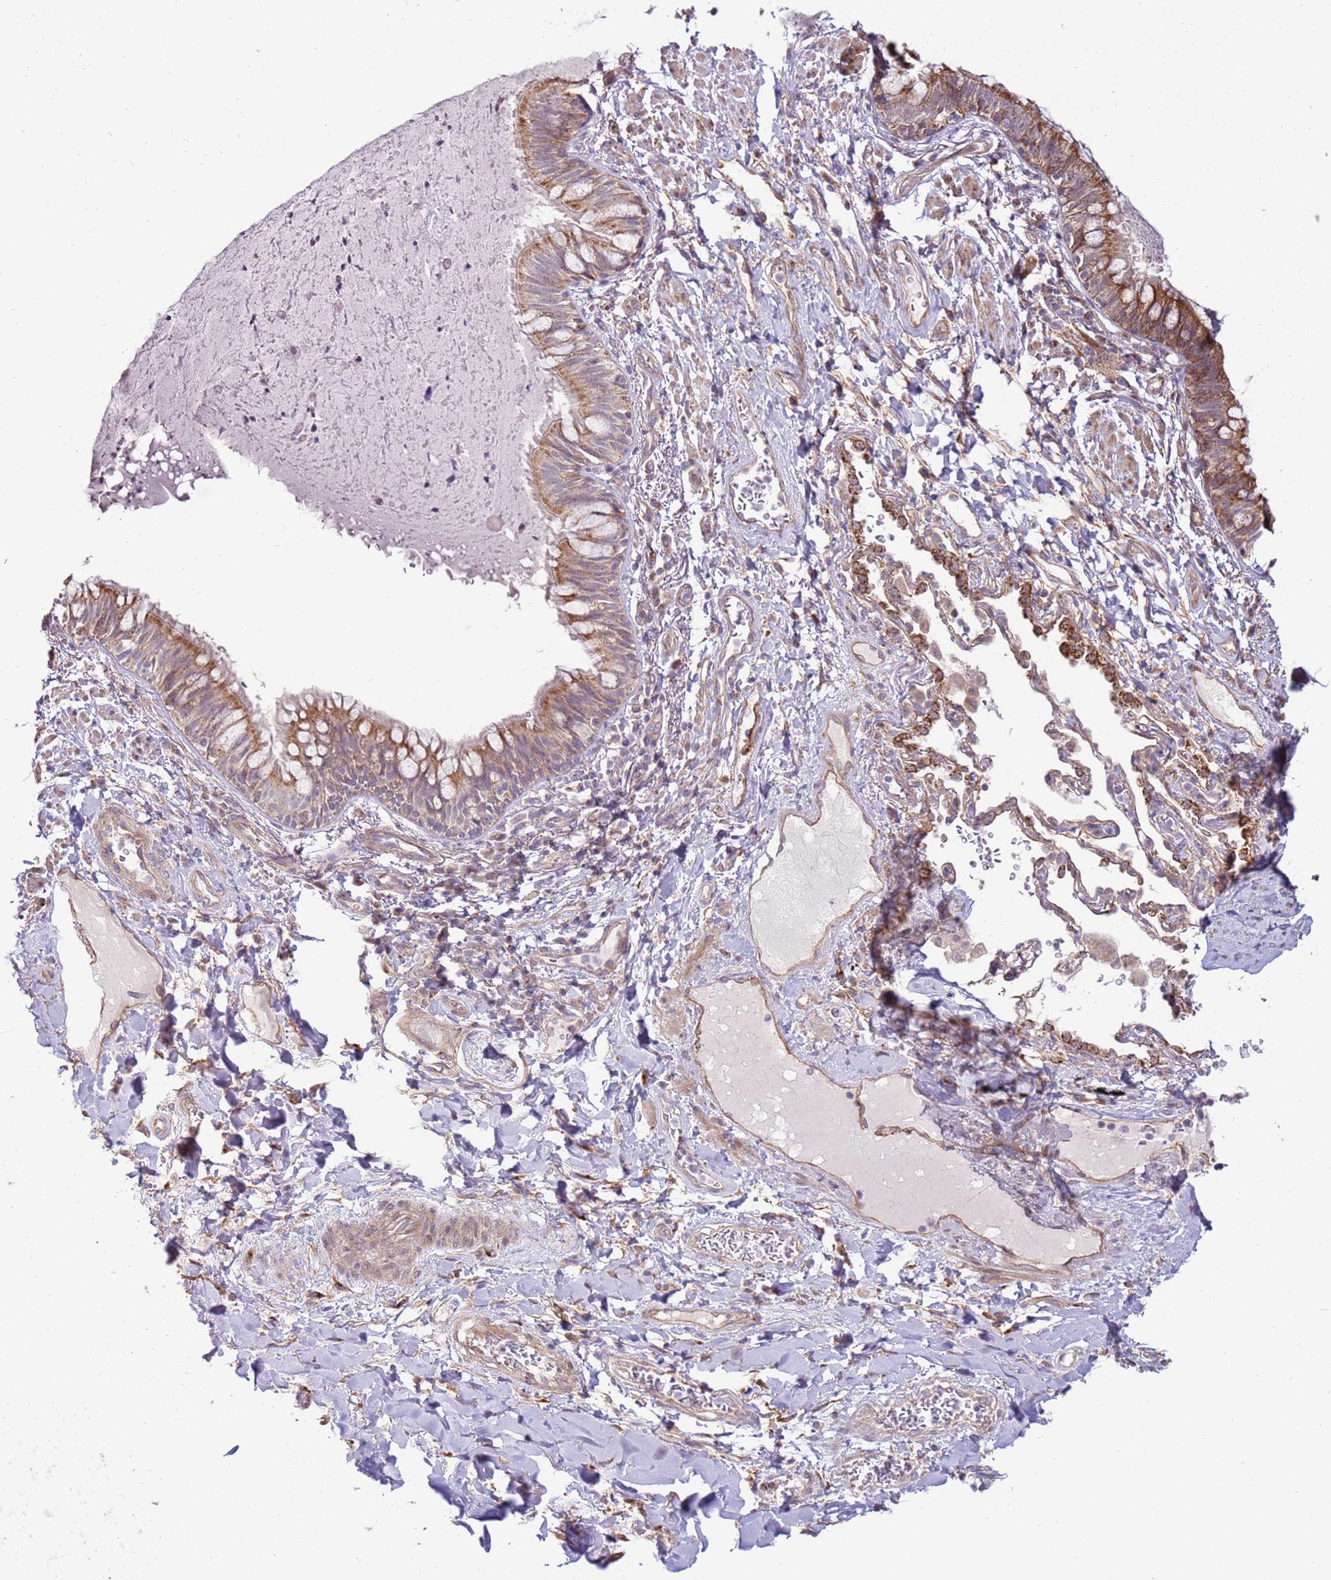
{"staining": {"intensity": "moderate", "quantity": ">75%", "location": "cytoplasmic/membranous"}, "tissue": "nasopharynx", "cell_type": "Respiratory epithelial cells", "image_type": "normal", "snomed": [{"axis": "morphology", "description": "Normal tissue, NOS"}, {"axis": "topography", "description": "Nasopharynx"}], "caption": "High-magnification brightfield microscopy of unremarkable nasopharynx stained with DAB (brown) and counterstained with hematoxylin (blue). respiratory epithelial cells exhibit moderate cytoplasmic/membranous expression is appreciated in about>75% of cells.", "gene": "SCARA3", "patient": {"sex": "male", "age": 64}}